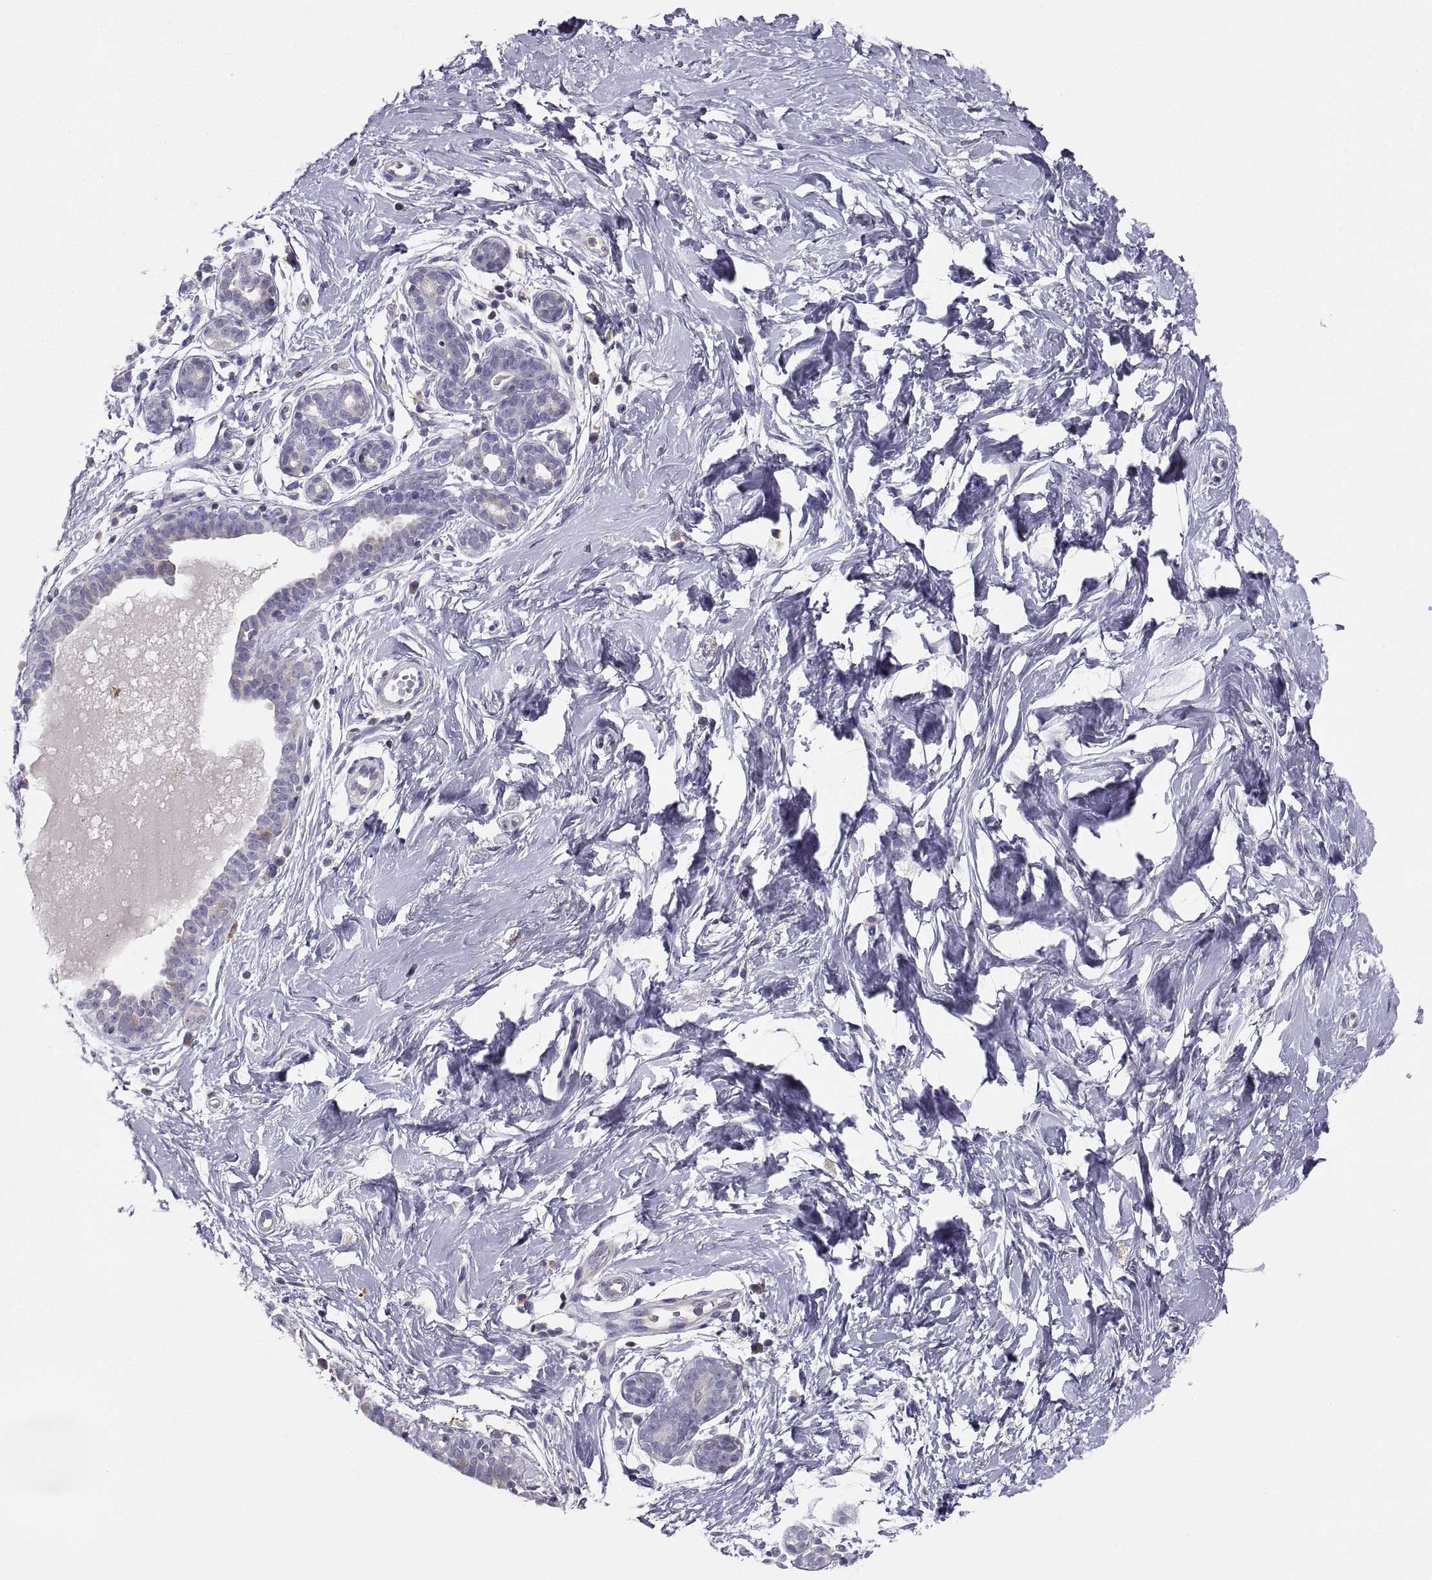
{"staining": {"intensity": "negative", "quantity": "none", "location": "none"}, "tissue": "breast", "cell_type": "Adipocytes", "image_type": "normal", "snomed": [{"axis": "morphology", "description": "Normal tissue, NOS"}, {"axis": "topography", "description": "Breast"}], "caption": "Adipocytes show no significant staining in benign breast.", "gene": "ERO1A", "patient": {"sex": "female", "age": 37}}